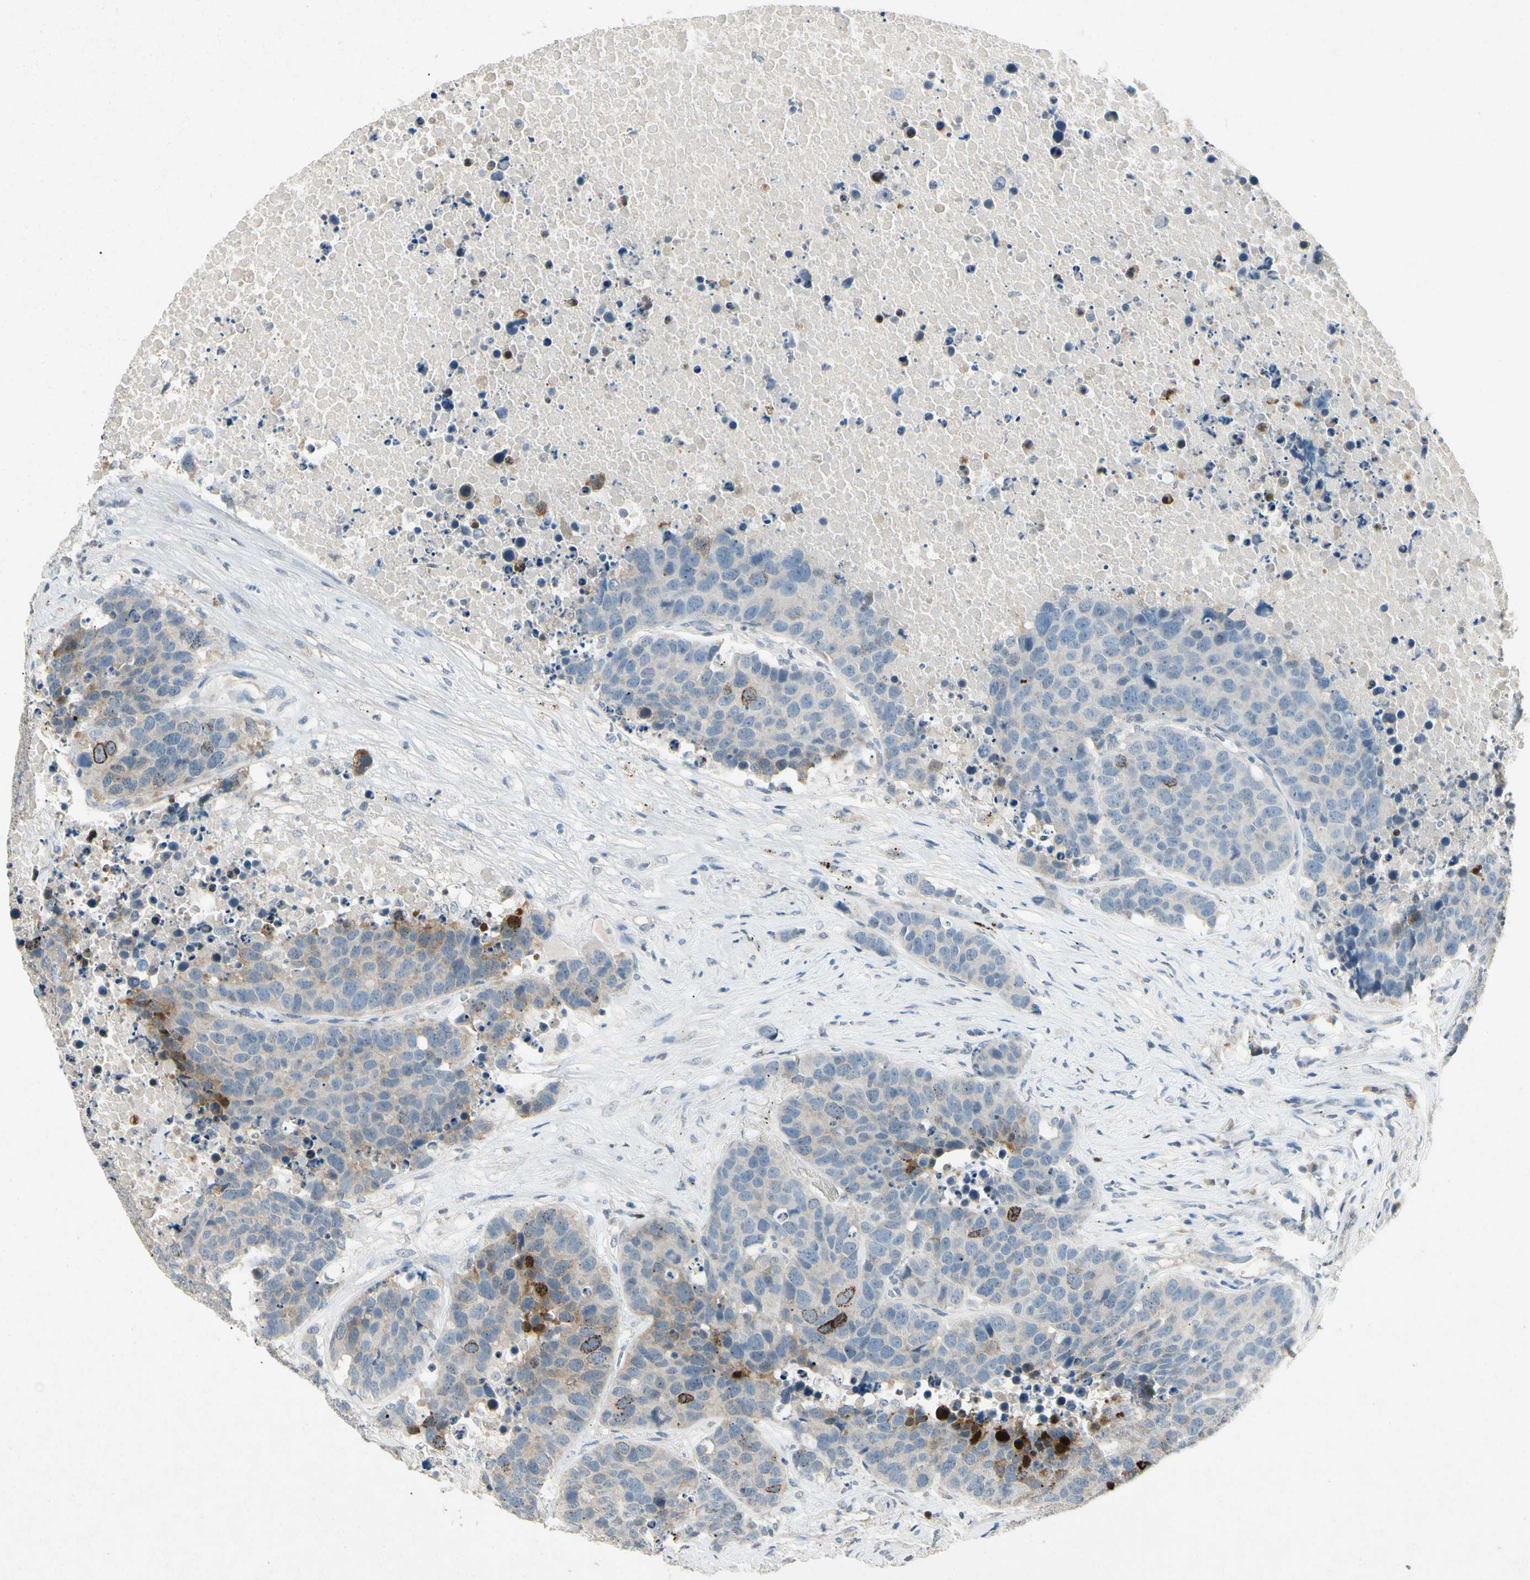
{"staining": {"intensity": "moderate", "quantity": "<25%", "location": "cytoplasmic/membranous,nuclear"}, "tissue": "carcinoid", "cell_type": "Tumor cells", "image_type": "cancer", "snomed": [{"axis": "morphology", "description": "Carcinoid, malignant, NOS"}, {"axis": "topography", "description": "Lung"}], "caption": "This micrograph demonstrates malignant carcinoid stained with IHC to label a protein in brown. The cytoplasmic/membranous and nuclear of tumor cells show moderate positivity for the protein. Nuclei are counter-stained blue.", "gene": "HSPA1B", "patient": {"sex": "male", "age": 60}}